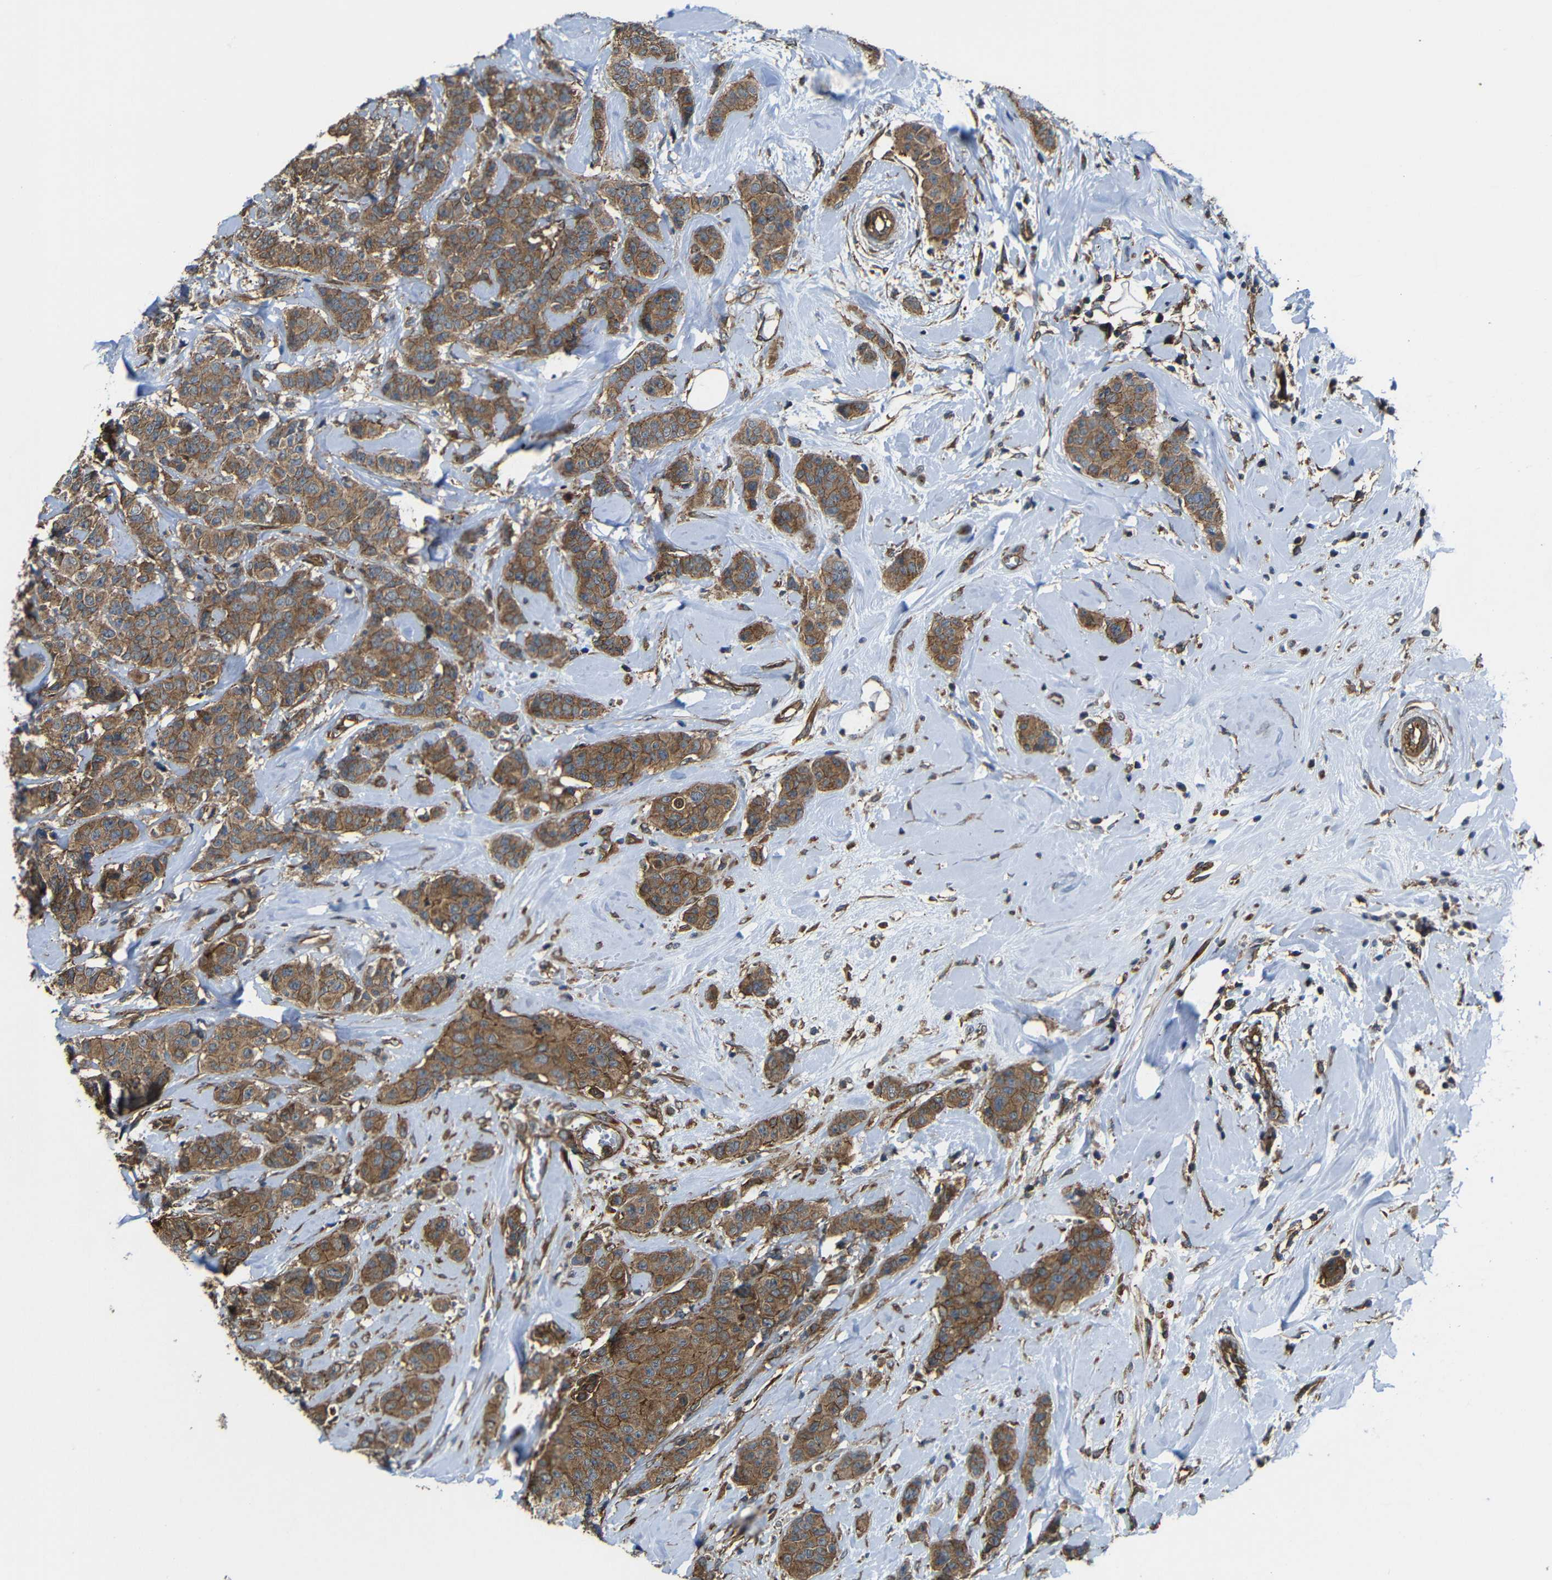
{"staining": {"intensity": "moderate", "quantity": ">75%", "location": "cytoplasmic/membranous"}, "tissue": "breast cancer", "cell_type": "Tumor cells", "image_type": "cancer", "snomed": [{"axis": "morphology", "description": "Normal tissue, NOS"}, {"axis": "morphology", "description": "Duct carcinoma"}, {"axis": "topography", "description": "Breast"}], "caption": "Brown immunohistochemical staining in human breast intraductal carcinoma demonstrates moderate cytoplasmic/membranous positivity in about >75% of tumor cells.", "gene": "PTCH1", "patient": {"sex": "female", "age": 40}}